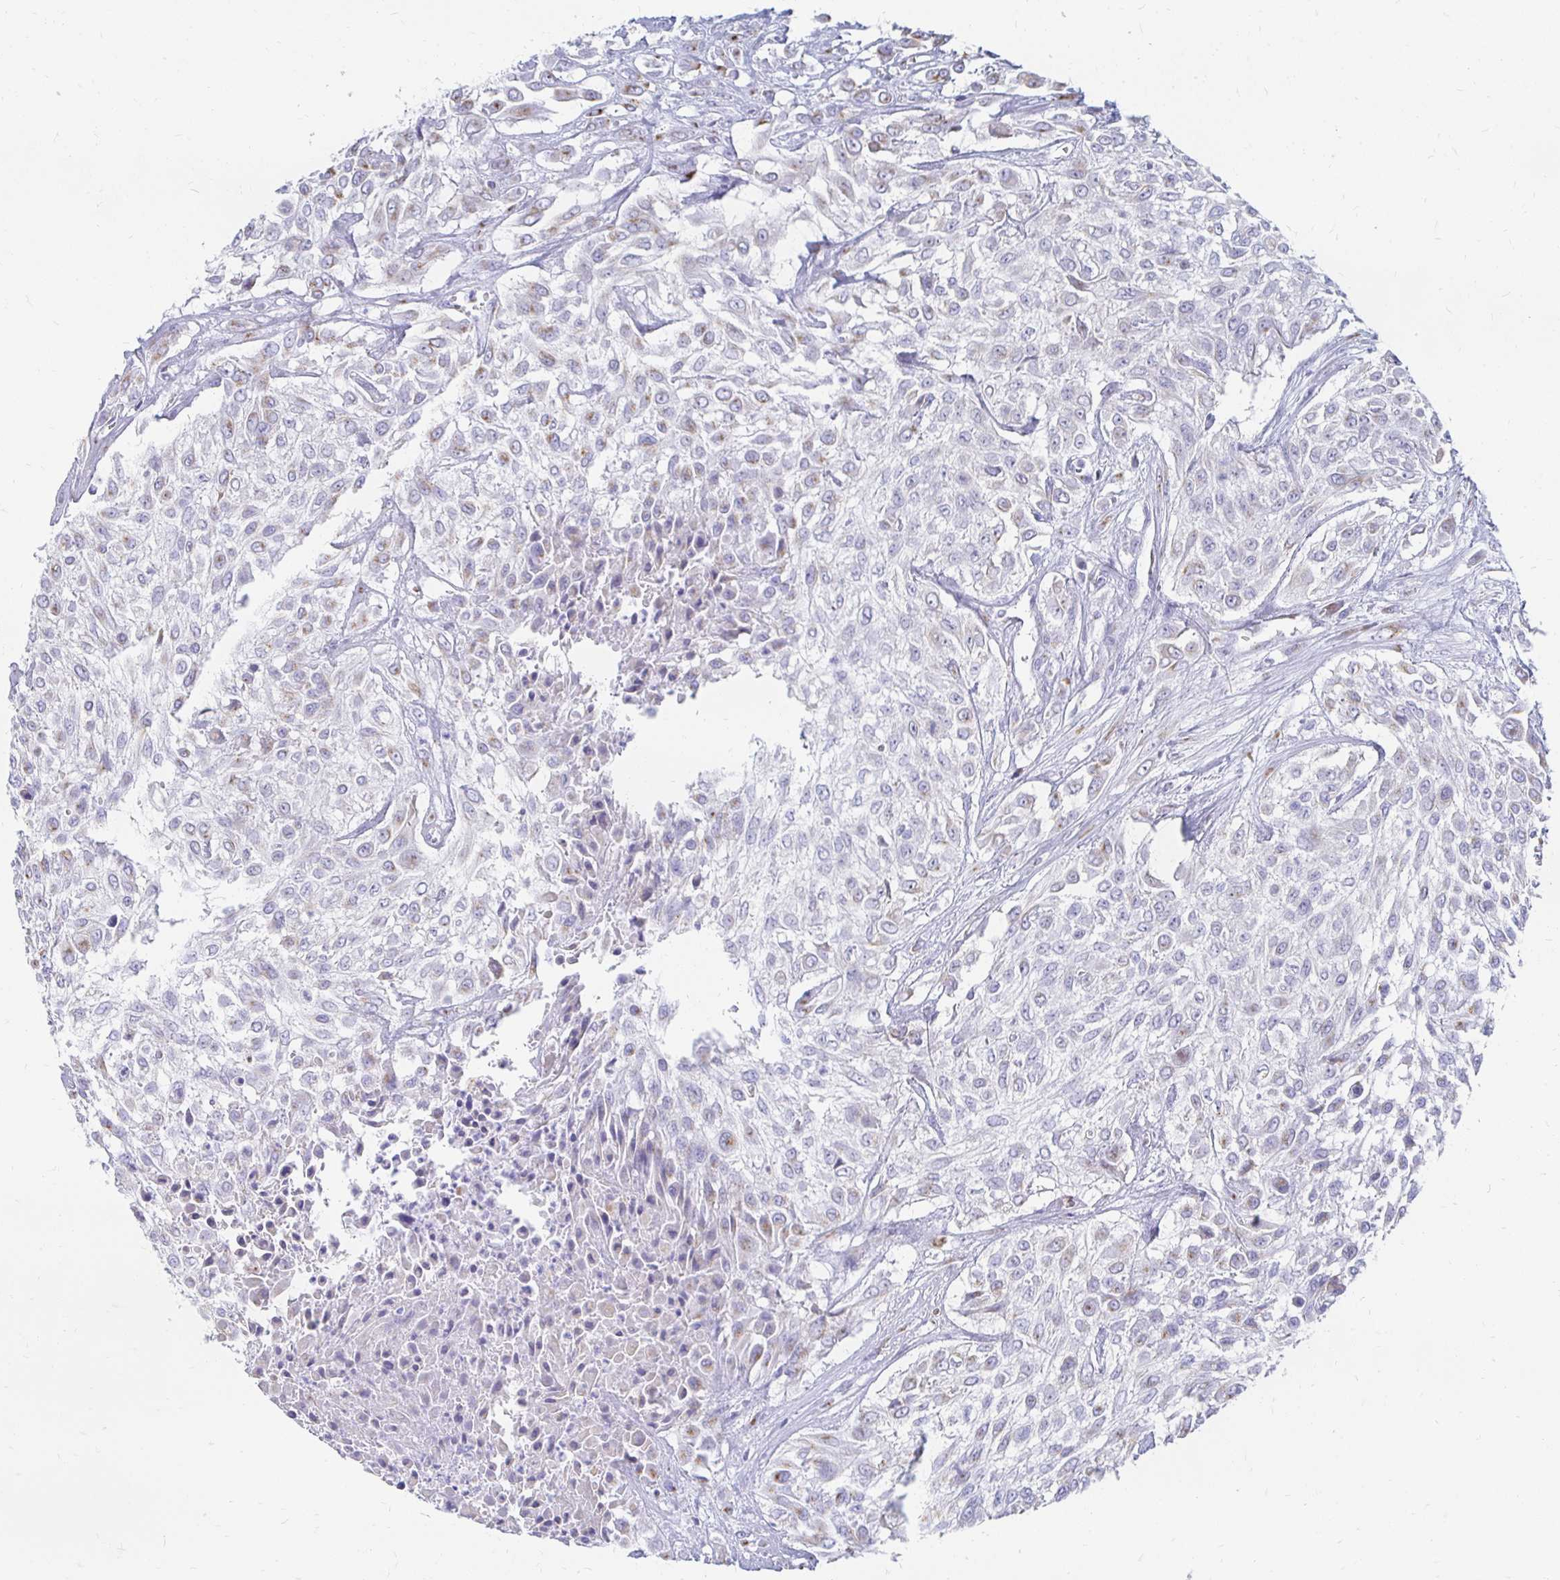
{"staining": {"intensity": "weak", "quantity": "<25%", "location": "cytoplasmic/membranous"}, "tissue": "urothelial cancer", "cell_type": "Tumor cells", "image_type": "cancer", "snomed": [{"axis": "morphology", "description": "Urothelial carcinoma, High grade"}, {"axis": "topography", "description": "Urinary bladder"}], "caption": "This is an IHC histopathology image of urothelial carcinoma (high-grade). There is no staining in tumor cells.", "gene": "PAGE4", "patient": {"sex": "male", "age": 57}}